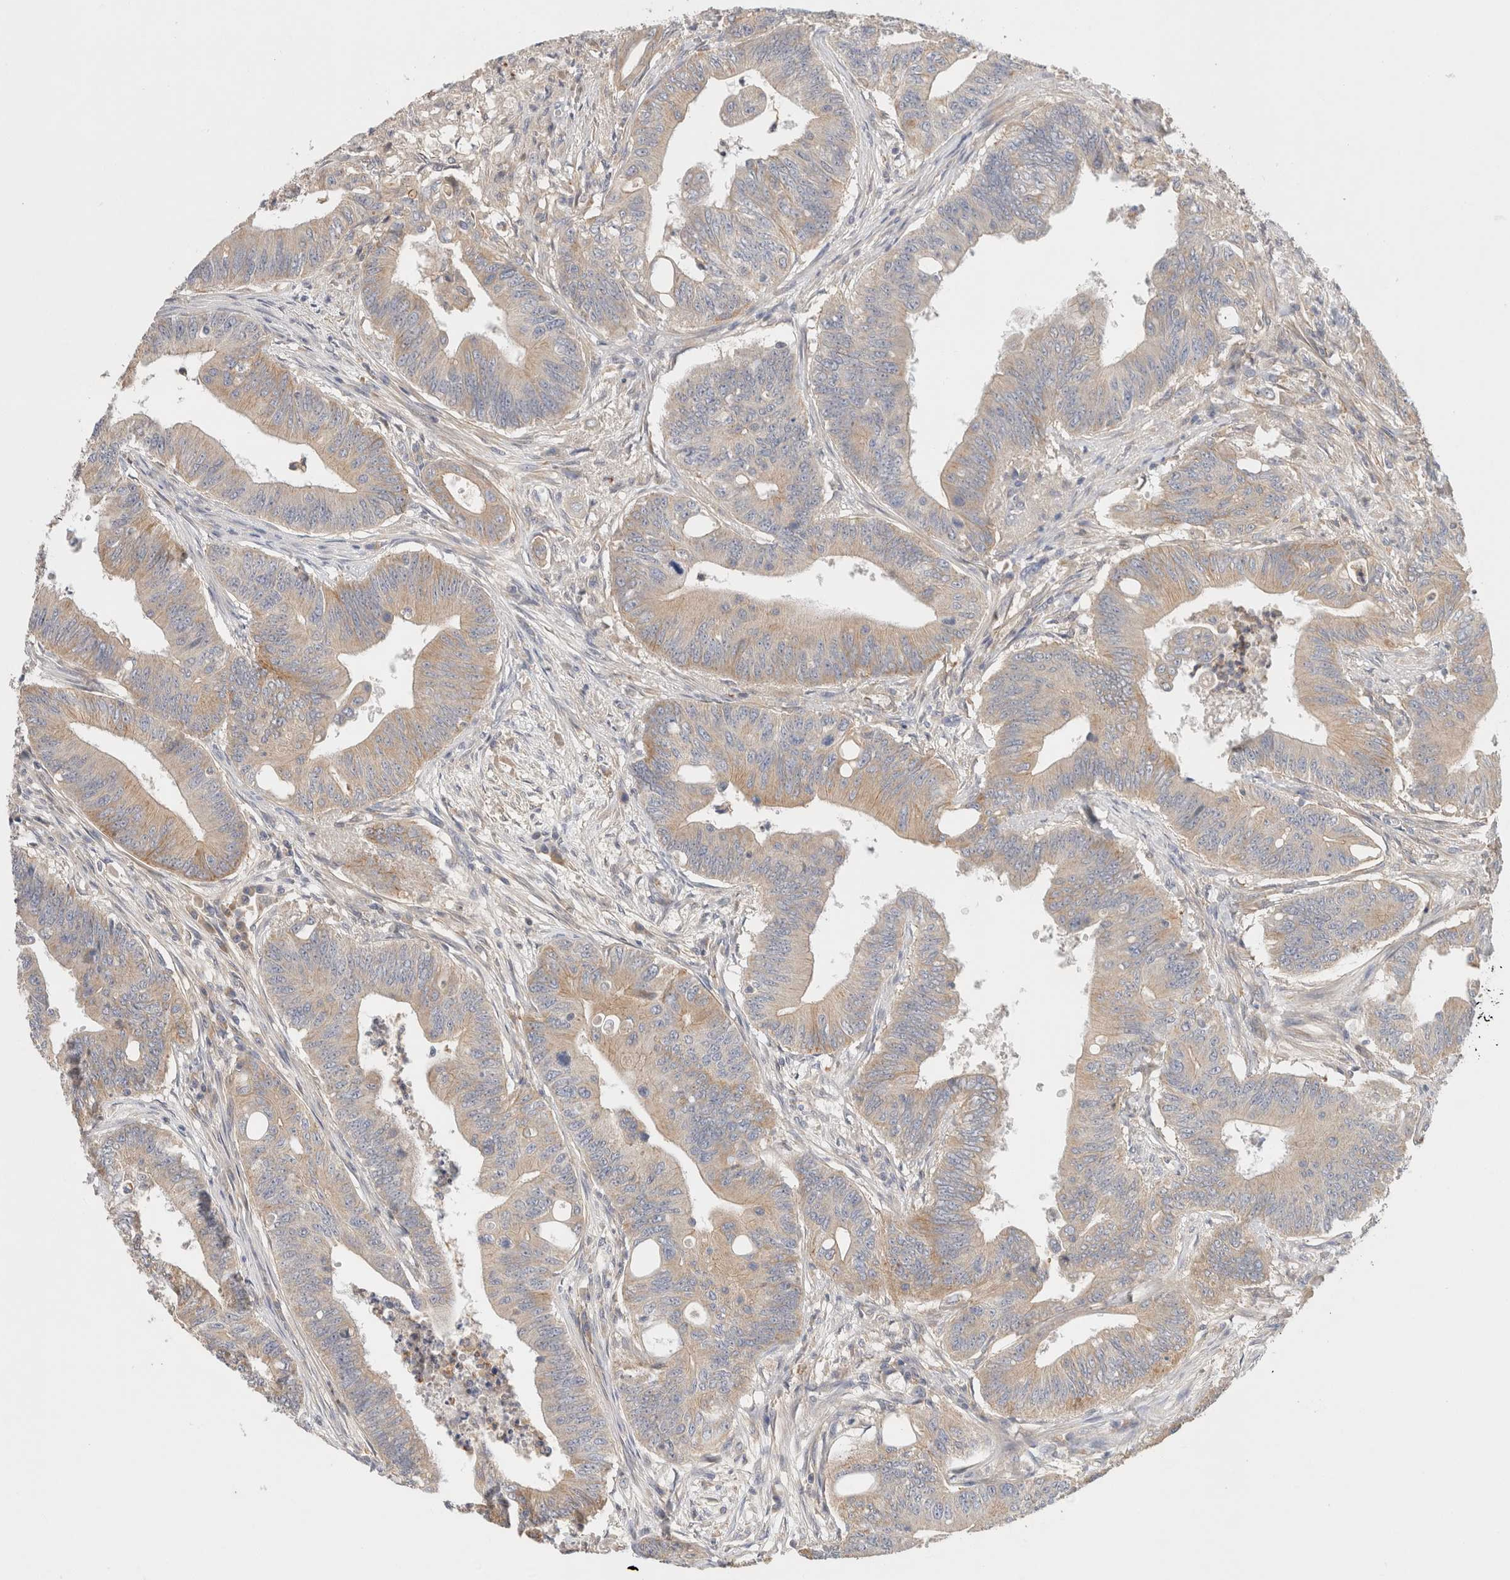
{"staining": {"intensity": "weak", "quantity": ">75%", "location": "cytoplasmic/membranous"}, "tissue": "colorectal cancer", "cell_type": "Tumor cells", "image_type": "cancer", "snomed": [{"axis": "morphology", "description": "Adenoma, NOS"}, {"axis": "morphology", "description": "Adenocarcinoma, NOS"}, {"axis": "topography", "description": "Colon"}], "caption": "A brown stain highlights weak cytoplasmic/membranous staining of a protein in colorectal cancer tumor cells. Nuclei are stained in blue.", "gene": "SGK3", "patient": {"sex": "male", "age": 79}}